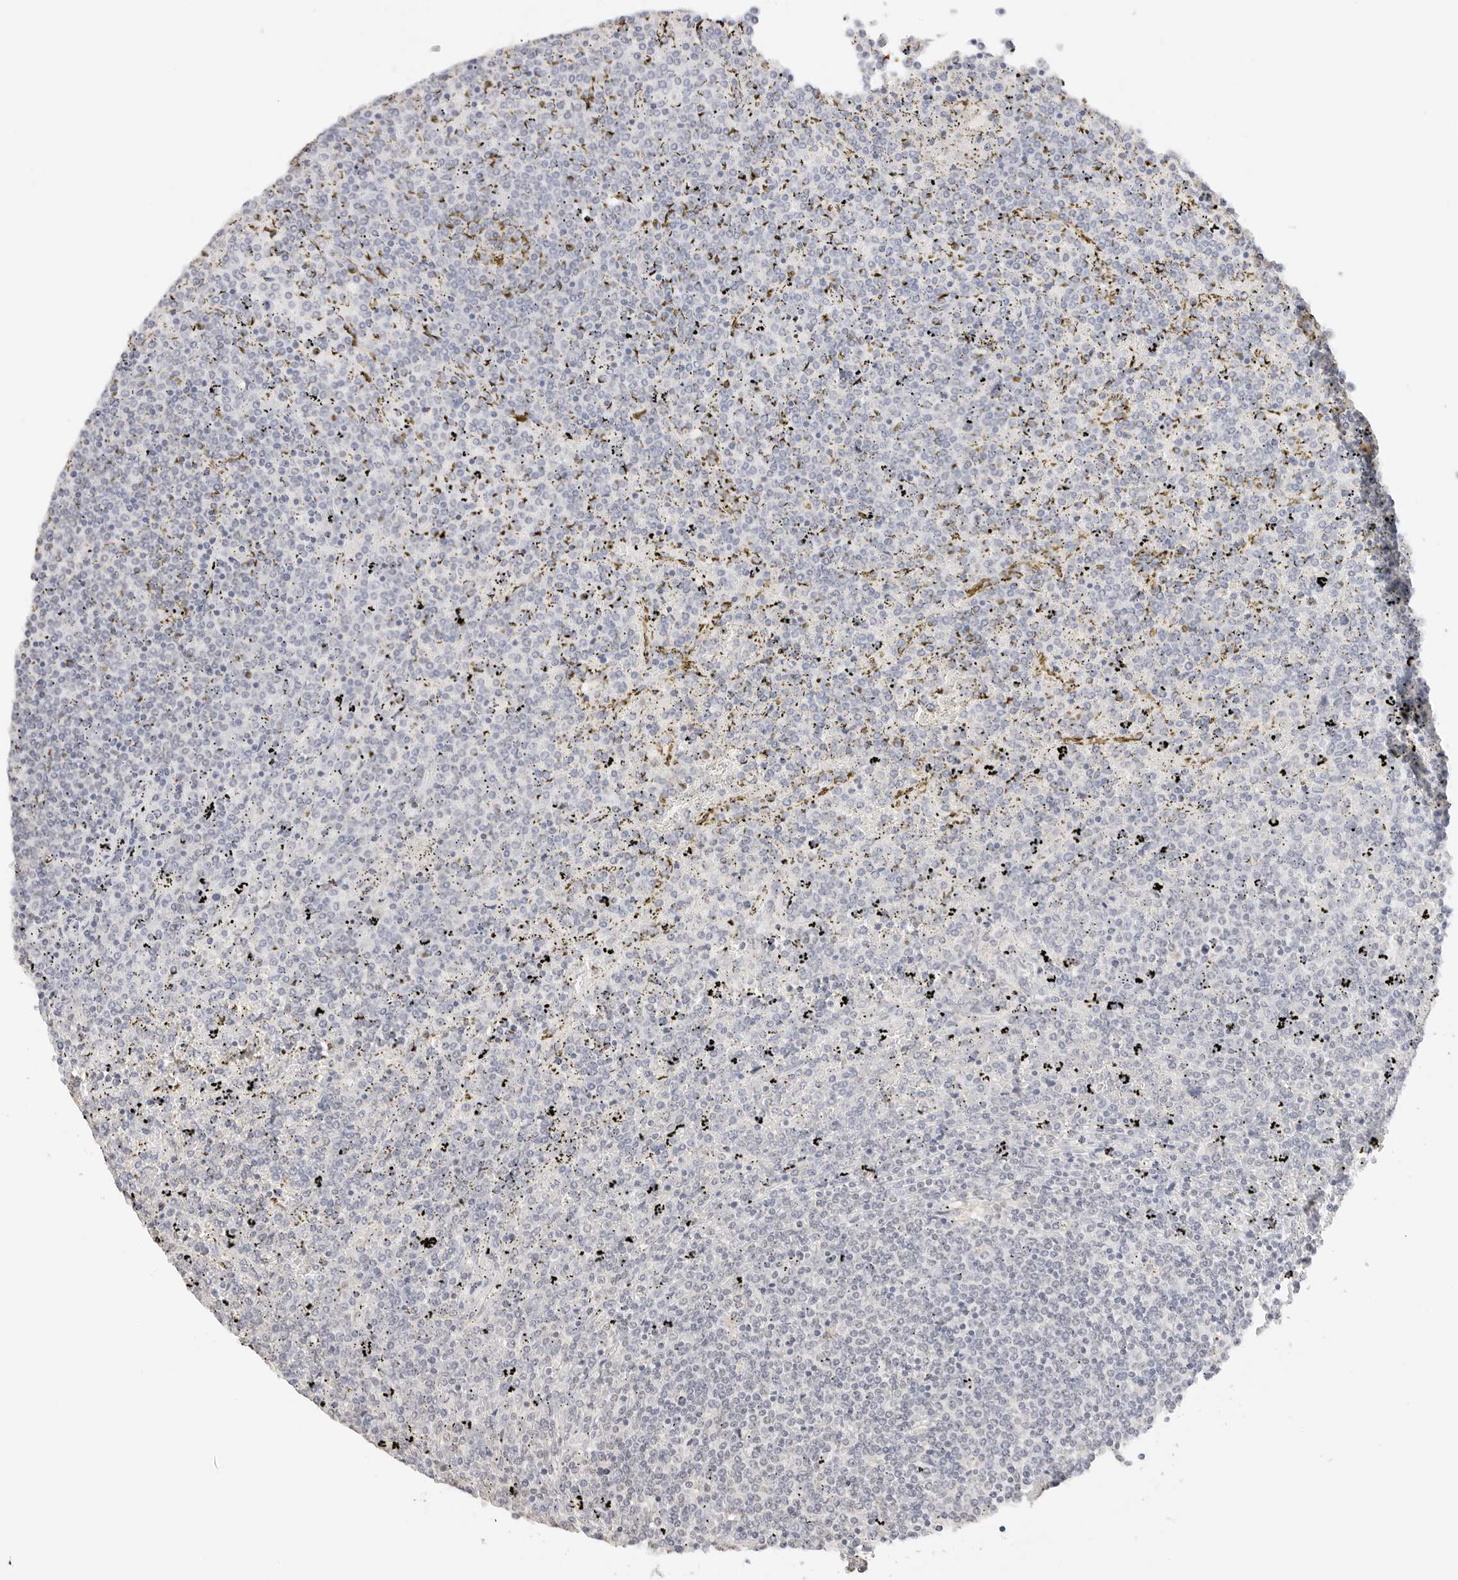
{"staining": {"intensity": "negative", "quantity": "none", "location": "none"}, "tissue": "lymphoma", "cell_type": "Tumor cells", "image_type": "cancer", "snomed": [{"axis": "morphology", "description": "Malignant lymphoma, non-Hodgkin's type, Low grade"}, {"axis": "topography", "description": "Spleen"}], "caption": "Protein analysis of low-grade malignant lymphoma, non-Hodgkin's type exhibits no significant positivity in tumor cells.", "gene": "PCDH19", "patient": {"sex": "female", "age": 19}}